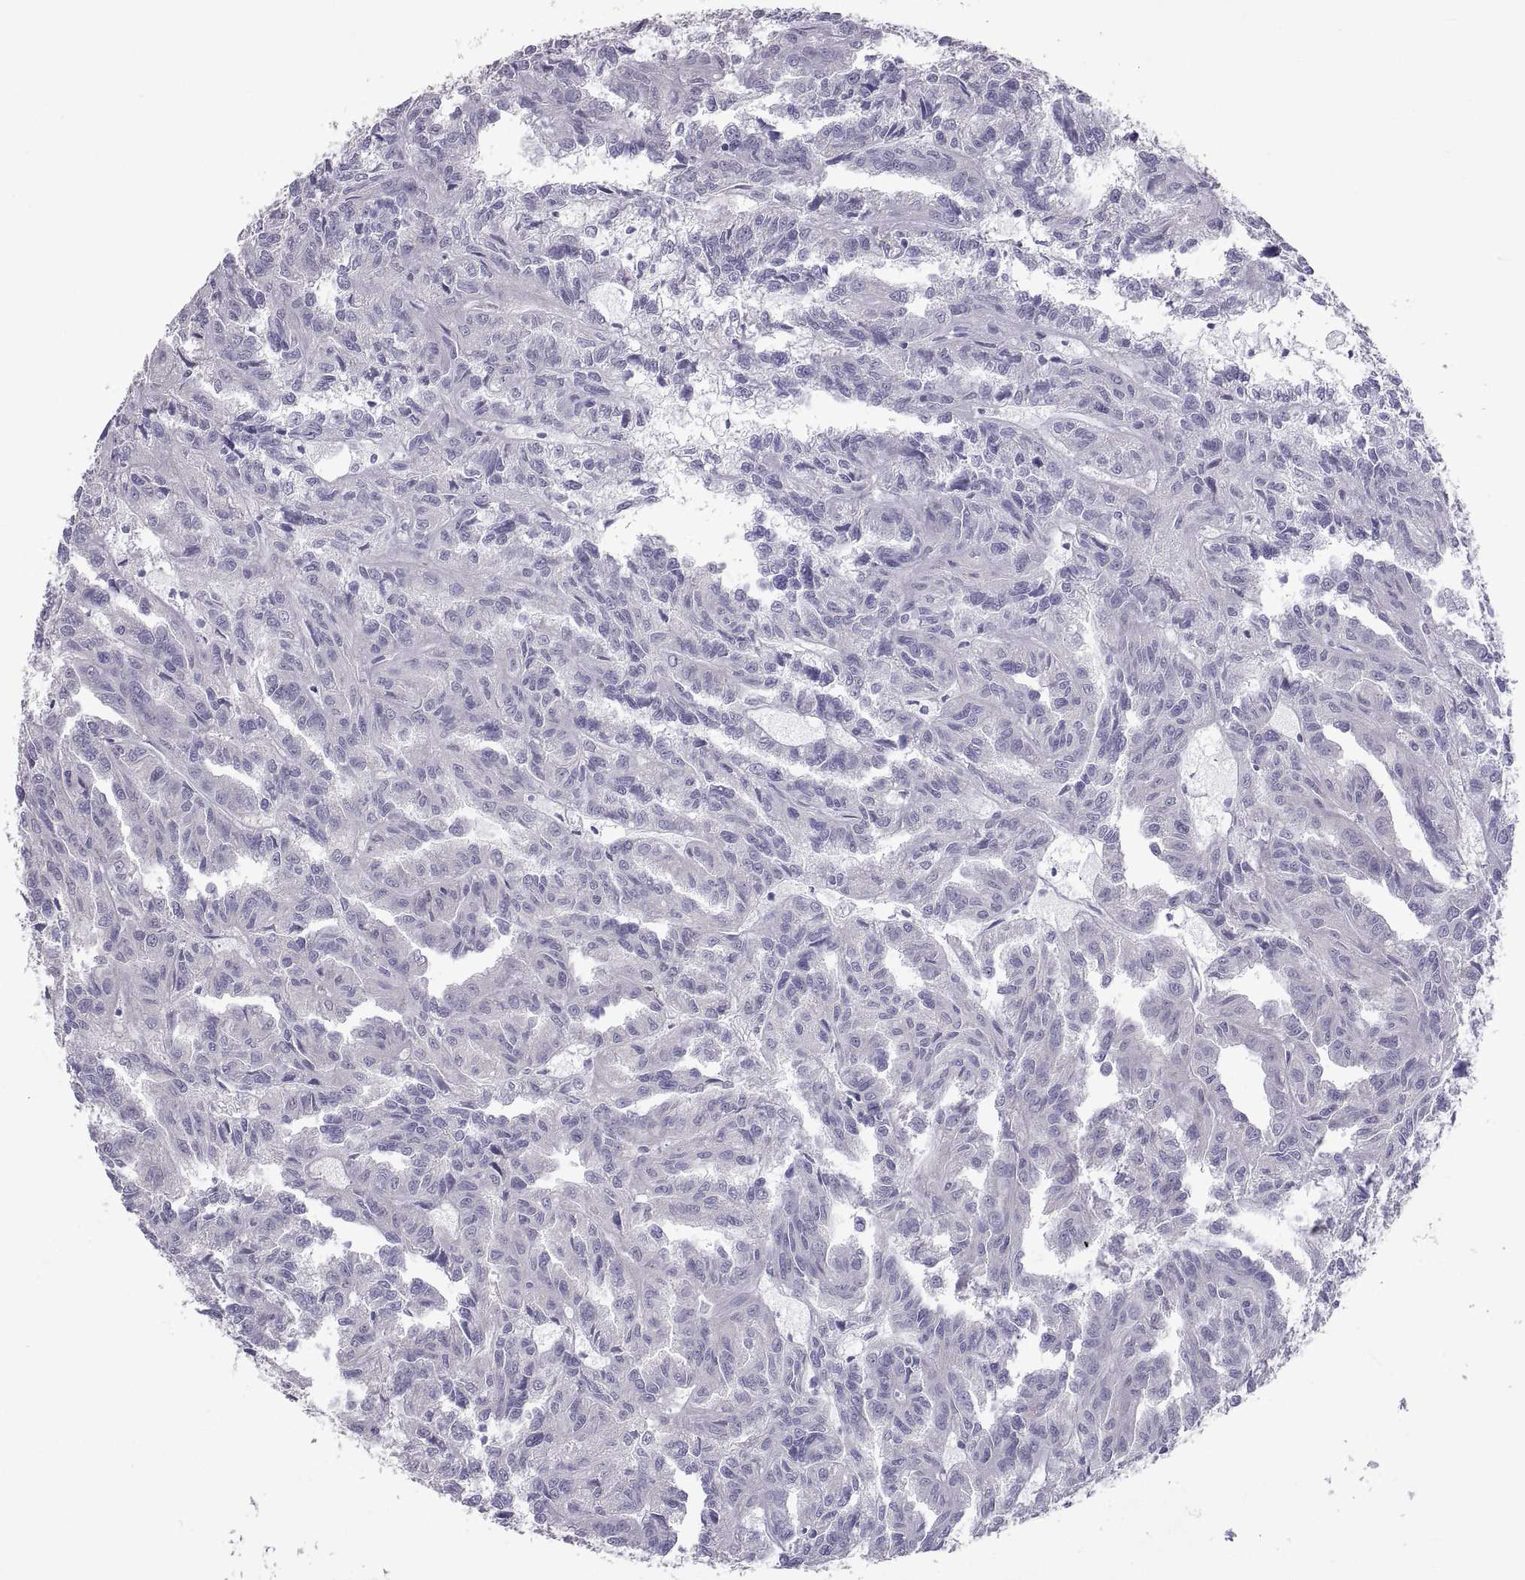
{"staining": {"intensity": "negative", "quantity": "none", "location": "none"}, "tissue": "renal cancer", "cell_type": "Tumor cells", "image_type": "cancer", "snomed": [{"axis": "morphology", "description": "Adenocarcinoma, NOS"}, {"axis": "topography", "description": "Kidney"}], "caption": "This is a histopathology image of immunohistochemistry (IHC) staining of renal cancer (adenocarcinoma), which shows no positivity in tumor cells.", "gene": "IGSF1", "patient": {"sex": "male", "age": 79}}